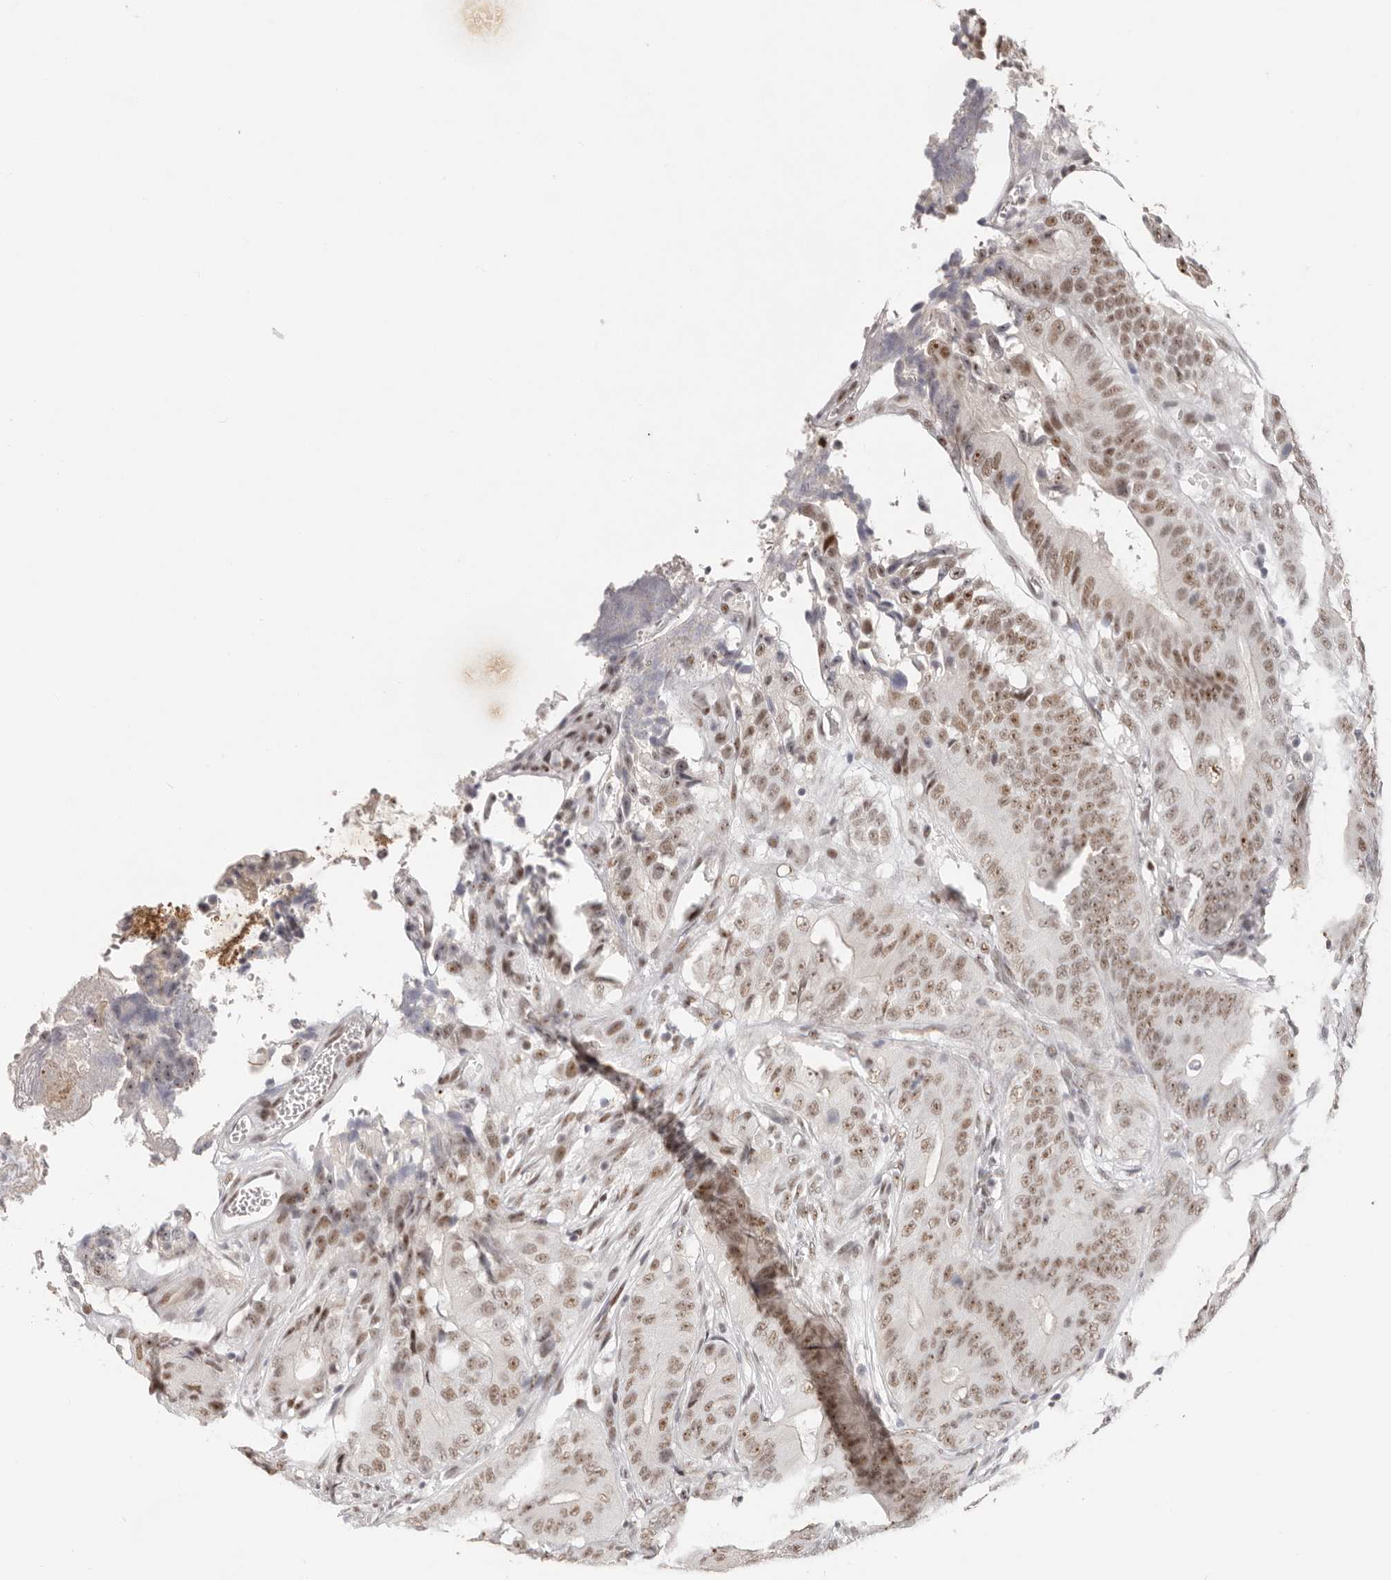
{"staining": {"intensity": "moderate", "quantity": ">75%", "location": "nuclear"}, "tissue": "colorectal cancer", "cell_type": "Tumor cells", "image_type": "cancer", "snomed": [{"axis": "morphology", "description": "Adenocarcinoma, NOS"}, {"axis": "topography", "description": "Colon"}], "caption": "IHC histopathology image of neoplastic tissue: human colorectal cancer stained using immunohistochemistry (IHC) displays medium levels of moderate protein expression localized specifically in the nuclear of tumor cells, appearing as a nuclear brown color.", "gene": "LARP7", "patient": {"sex": "male", "age": 83}}